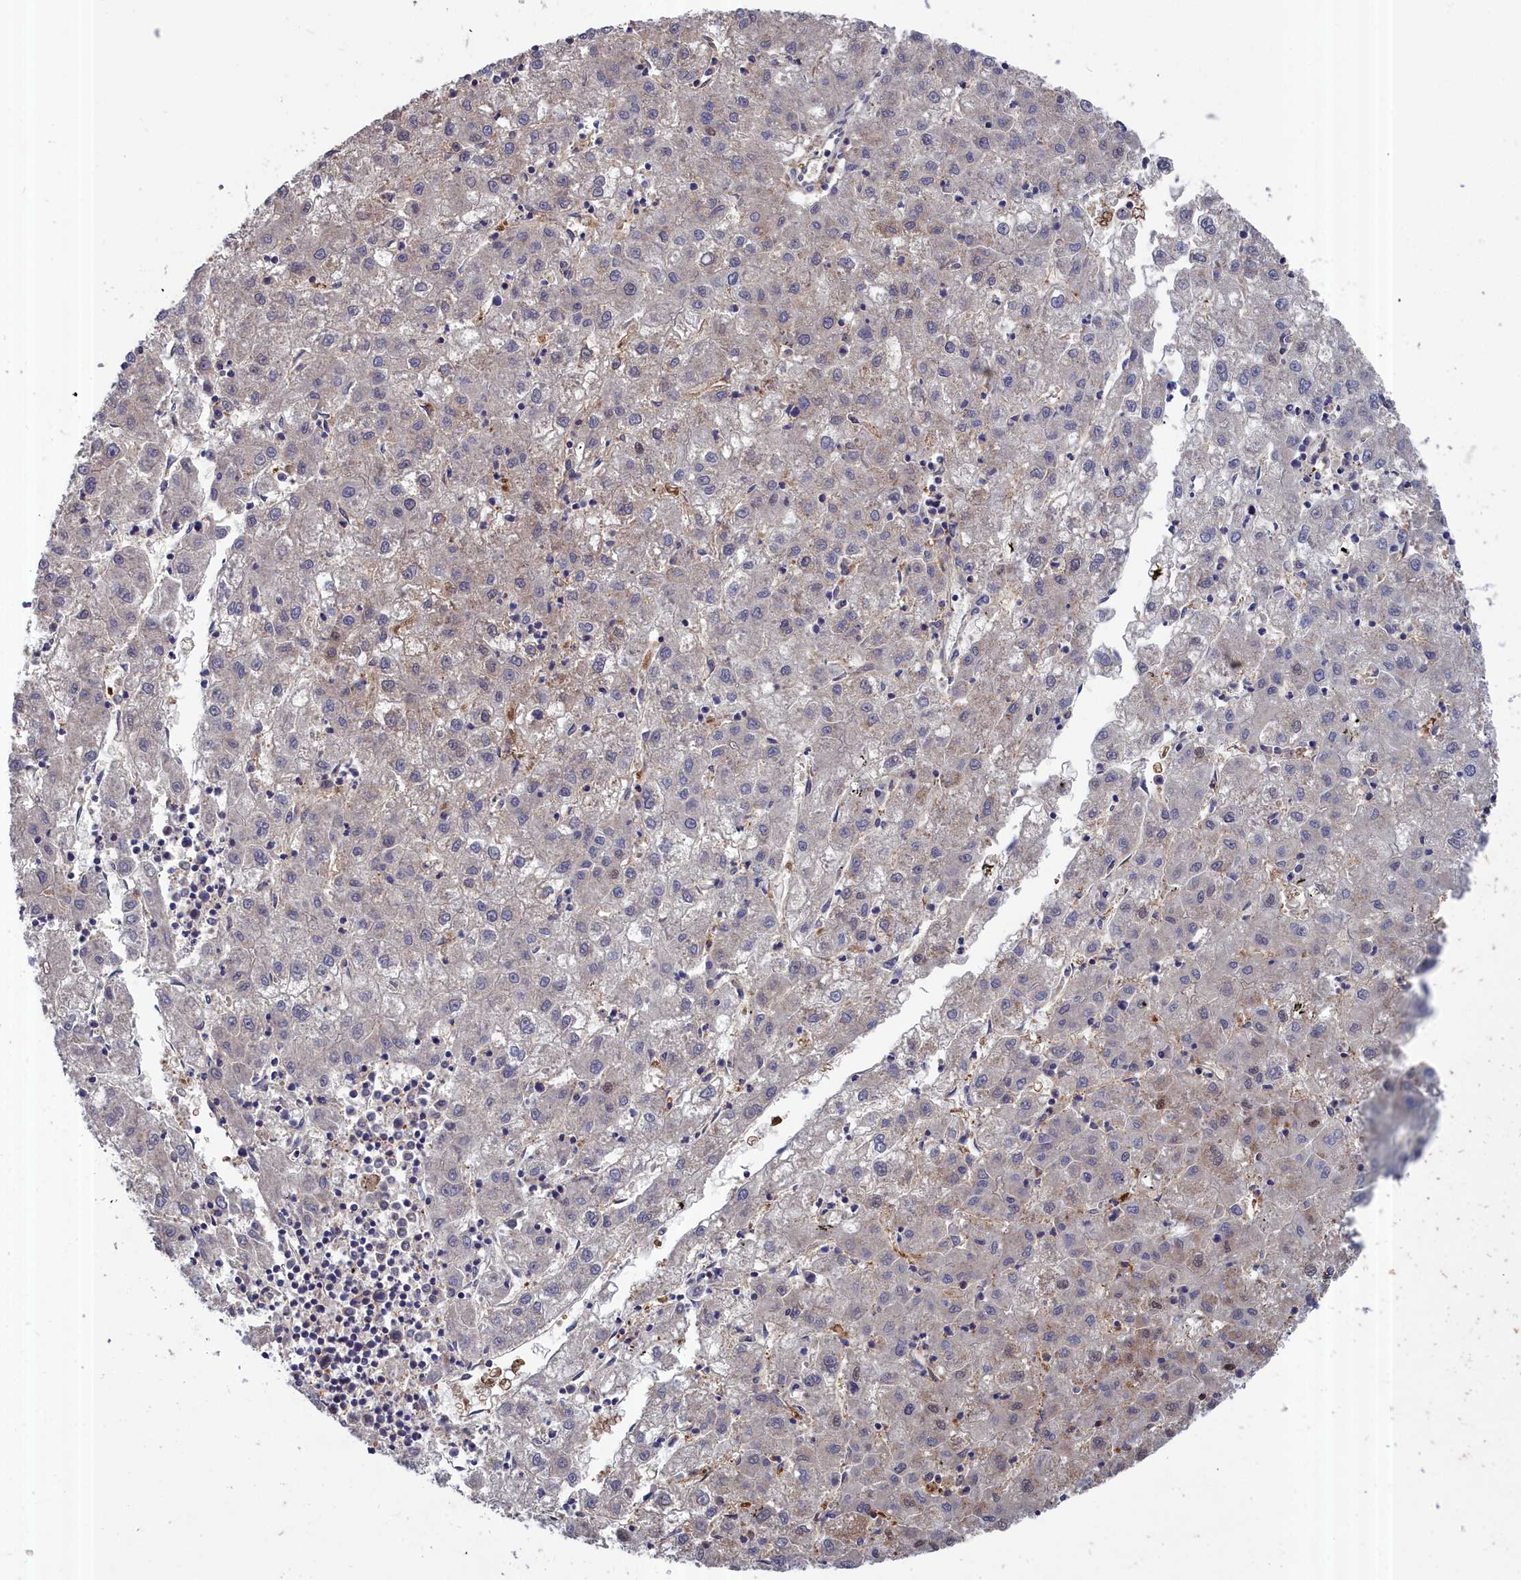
{"staining": {"intensity": "negative", "quantity": "none", "location": "none"}, "tissue": "liver cancer", "cell_type": "Tumor cells", "image_type": "cancer", "snomed": [{"axis": "morphology", "description": "Carcinoma, Hepatocellular, NOS"}, {"axis": "topography", "description": "Liver"}], "caption": "Protein analysis of hepatocellular carcinoma (liver) demonstrates no significant staining in tumor cells. (Brightfield microscopy of DAB (3,3'-diaminobenzidine) immunohistochemistry at high magnification).", "gene": "GFRA2", "patient": {"sex": "male", "age": 72}}